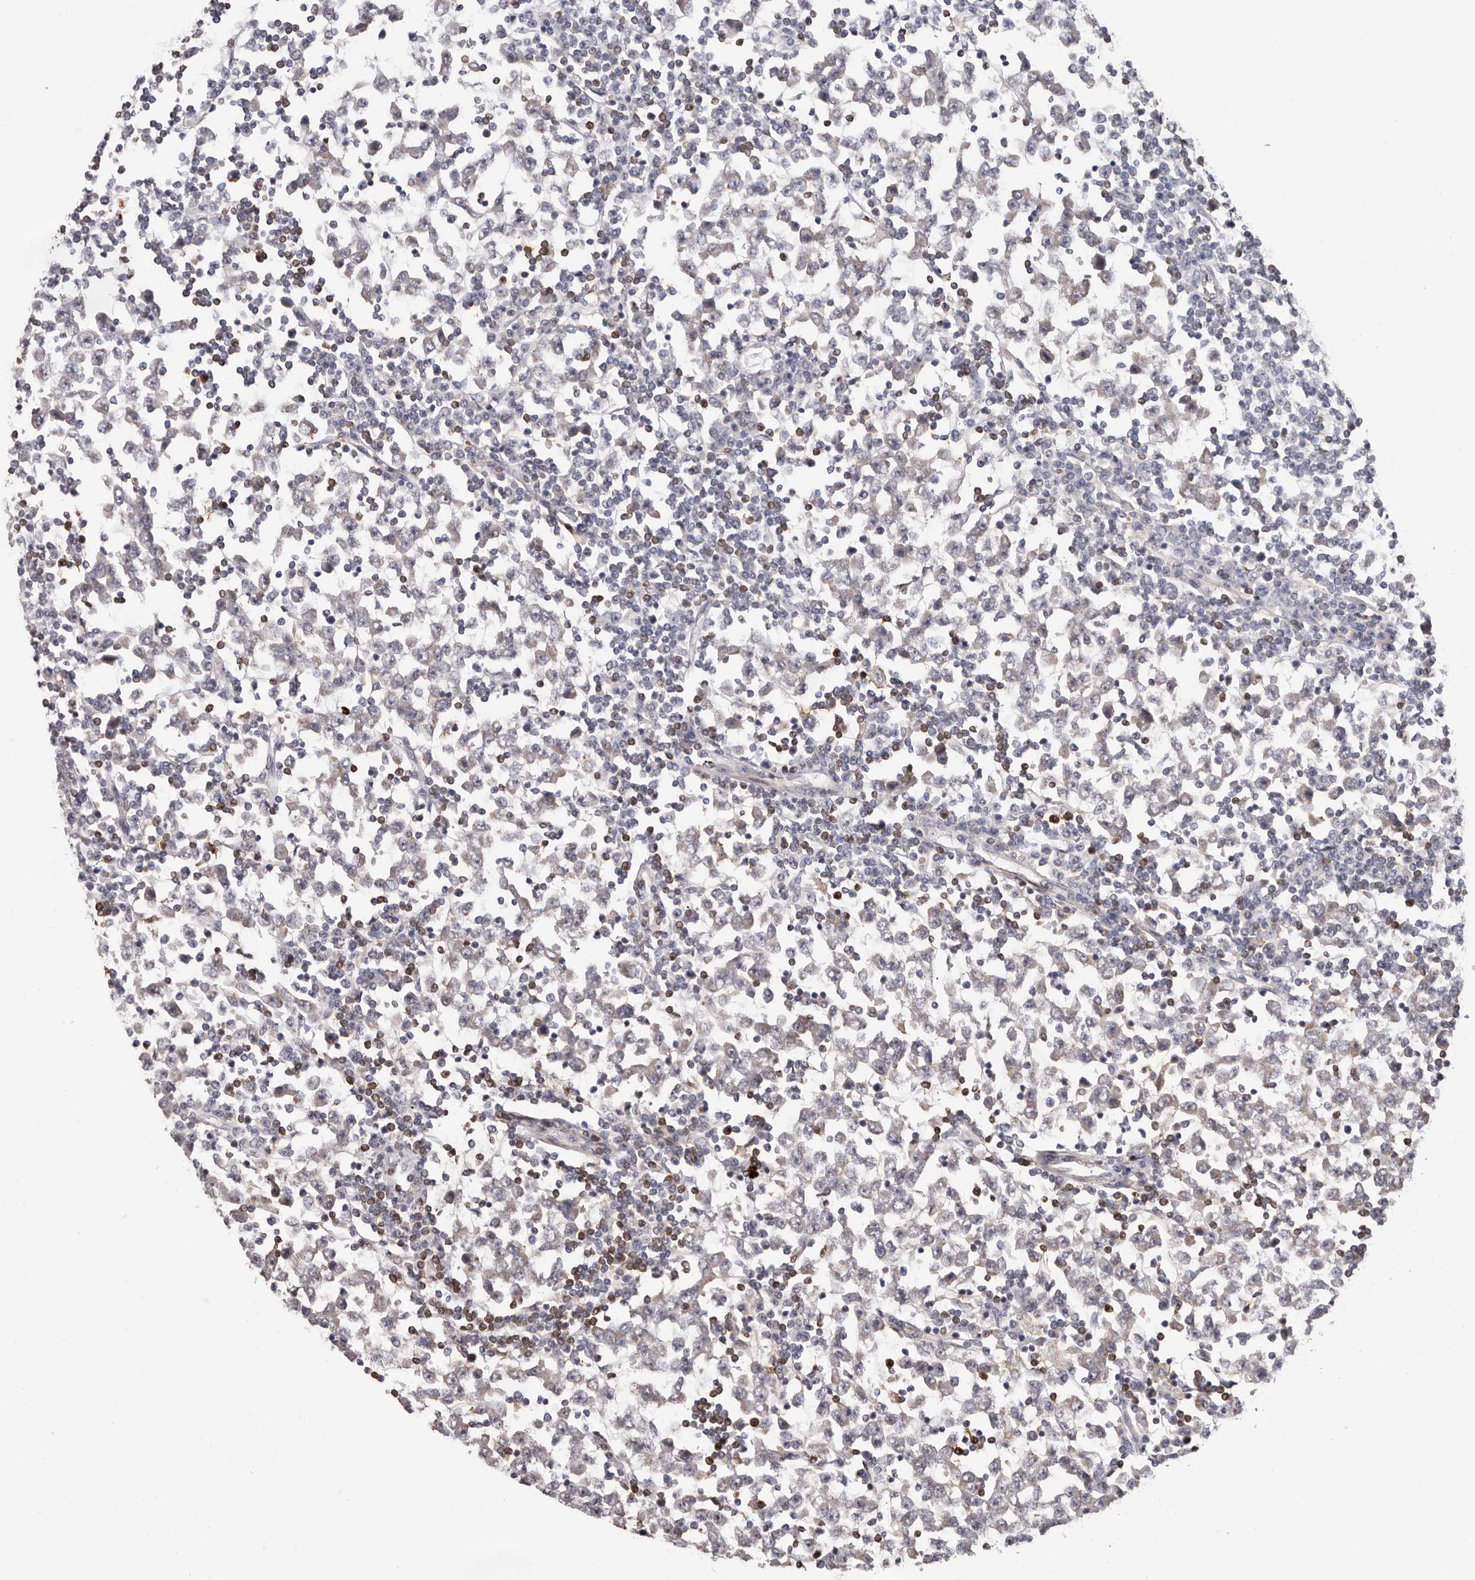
{"staining": {"intensity": "negative", "quantity": "none", "location": "none"}, "tissue": "testis cancer", "cell_type": "Tumor cells", "image_type": "cancer", "snomed": [{"axis": "morphology", "description": "Seminoma, NOS"}, {"axis": "topography", "description": "Testis"}], "caption": "DAB (3,3'-diaminobenzidine) immunohistochemical staining of testis seminoma exhibits no significant expression in tumor cells.", "gene": "PRR12", "patient": {"sex": "male", "age": 65}}